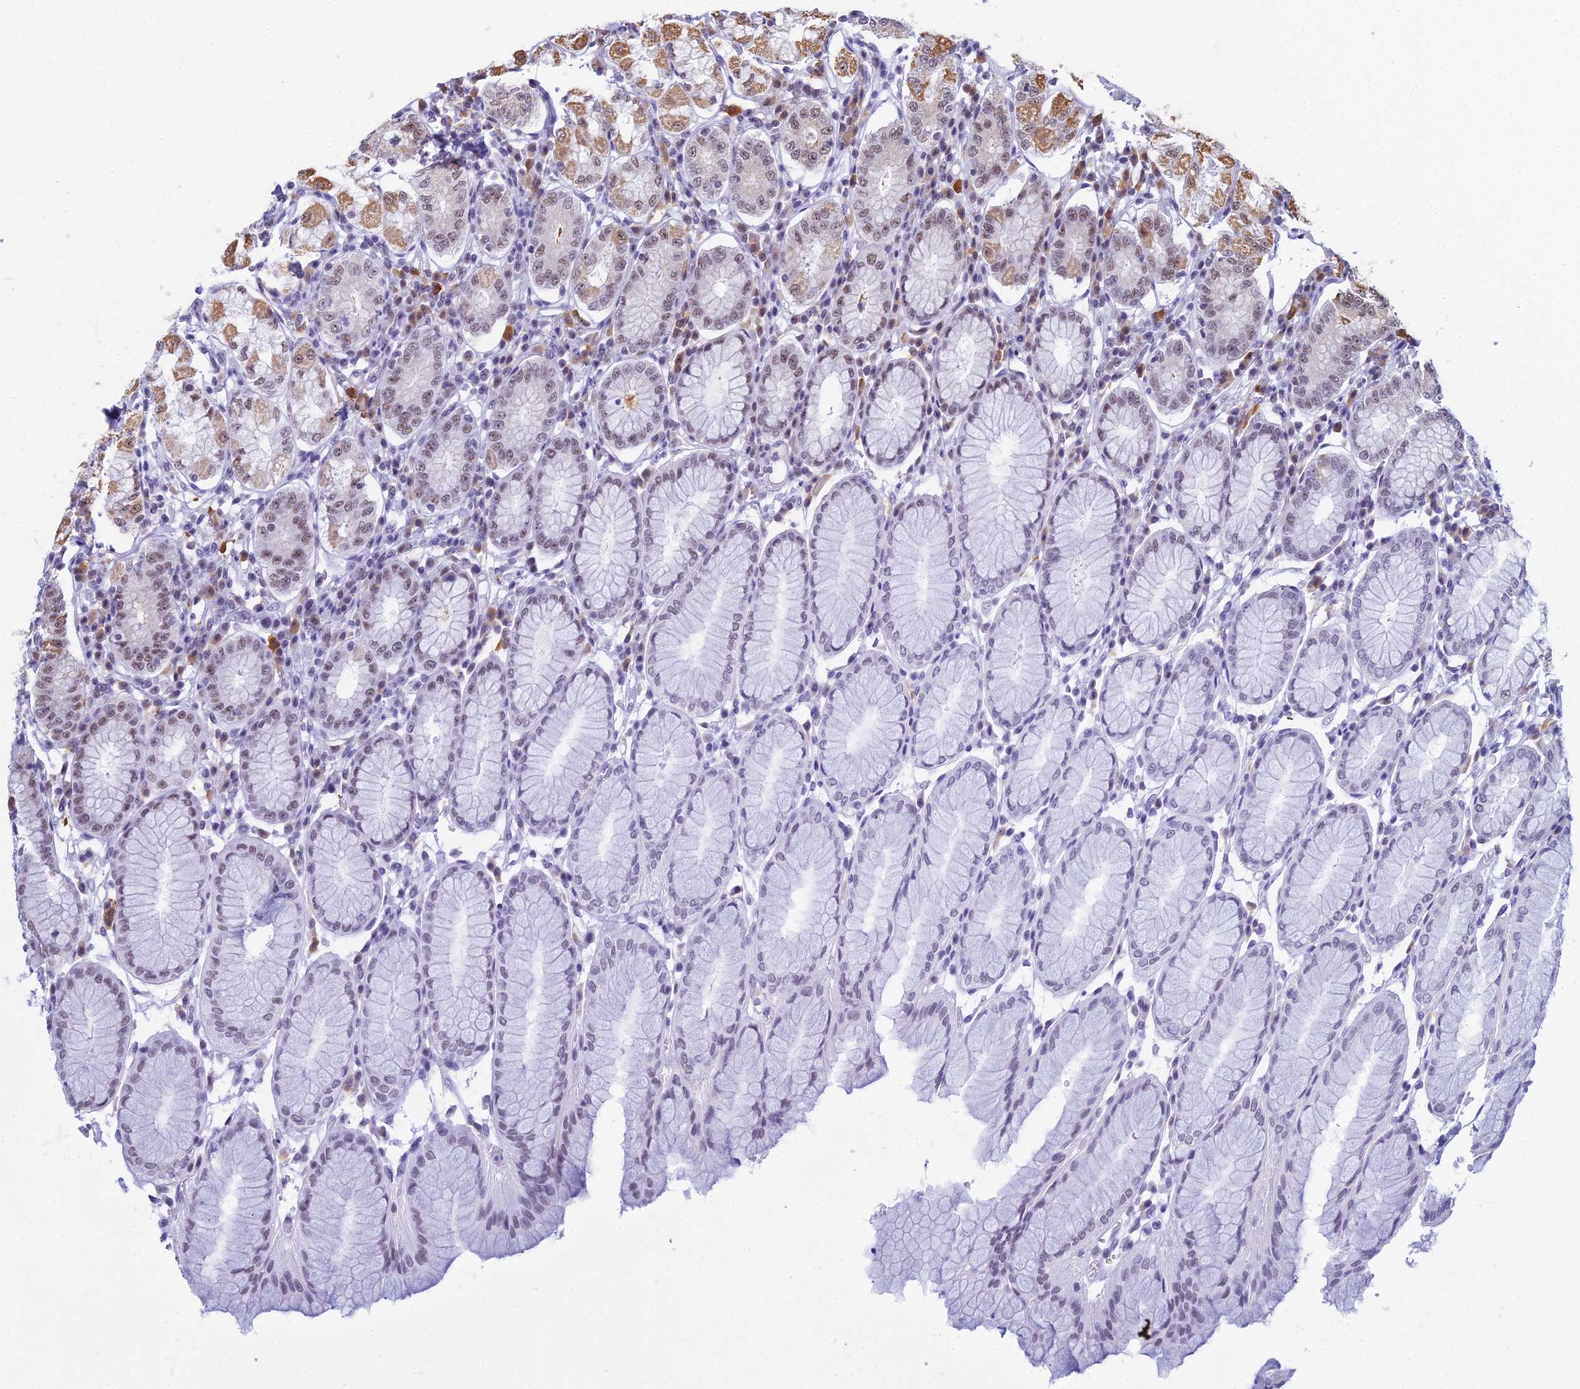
{"staining": {"intensity": "moderate", "quantity": "25%-75%", "location": "cytoplasmic/membranous,nuclear"}, "tissue": "stomach", "cell_type": "Glandular cells", "image_type": "normal", "snomed": [{"axis": "morphology", "description": "Normal tissue, NOS"}, {"axis": "topography", "description": "Stomach"}, {"axis": "topography", "description": "Stomach, lower"}], "caption": "Unremarkable stomach demonstrates moderate cytoplasmic/membranous,nuclear staining in approximately 25%-75% of glandular cells, visualized by immunohistochemistry. The protein is shown in brown color, while the nuclei are stained blue.", "gene": "KLF14", "patient": {"sex": "female", "age": 56}}